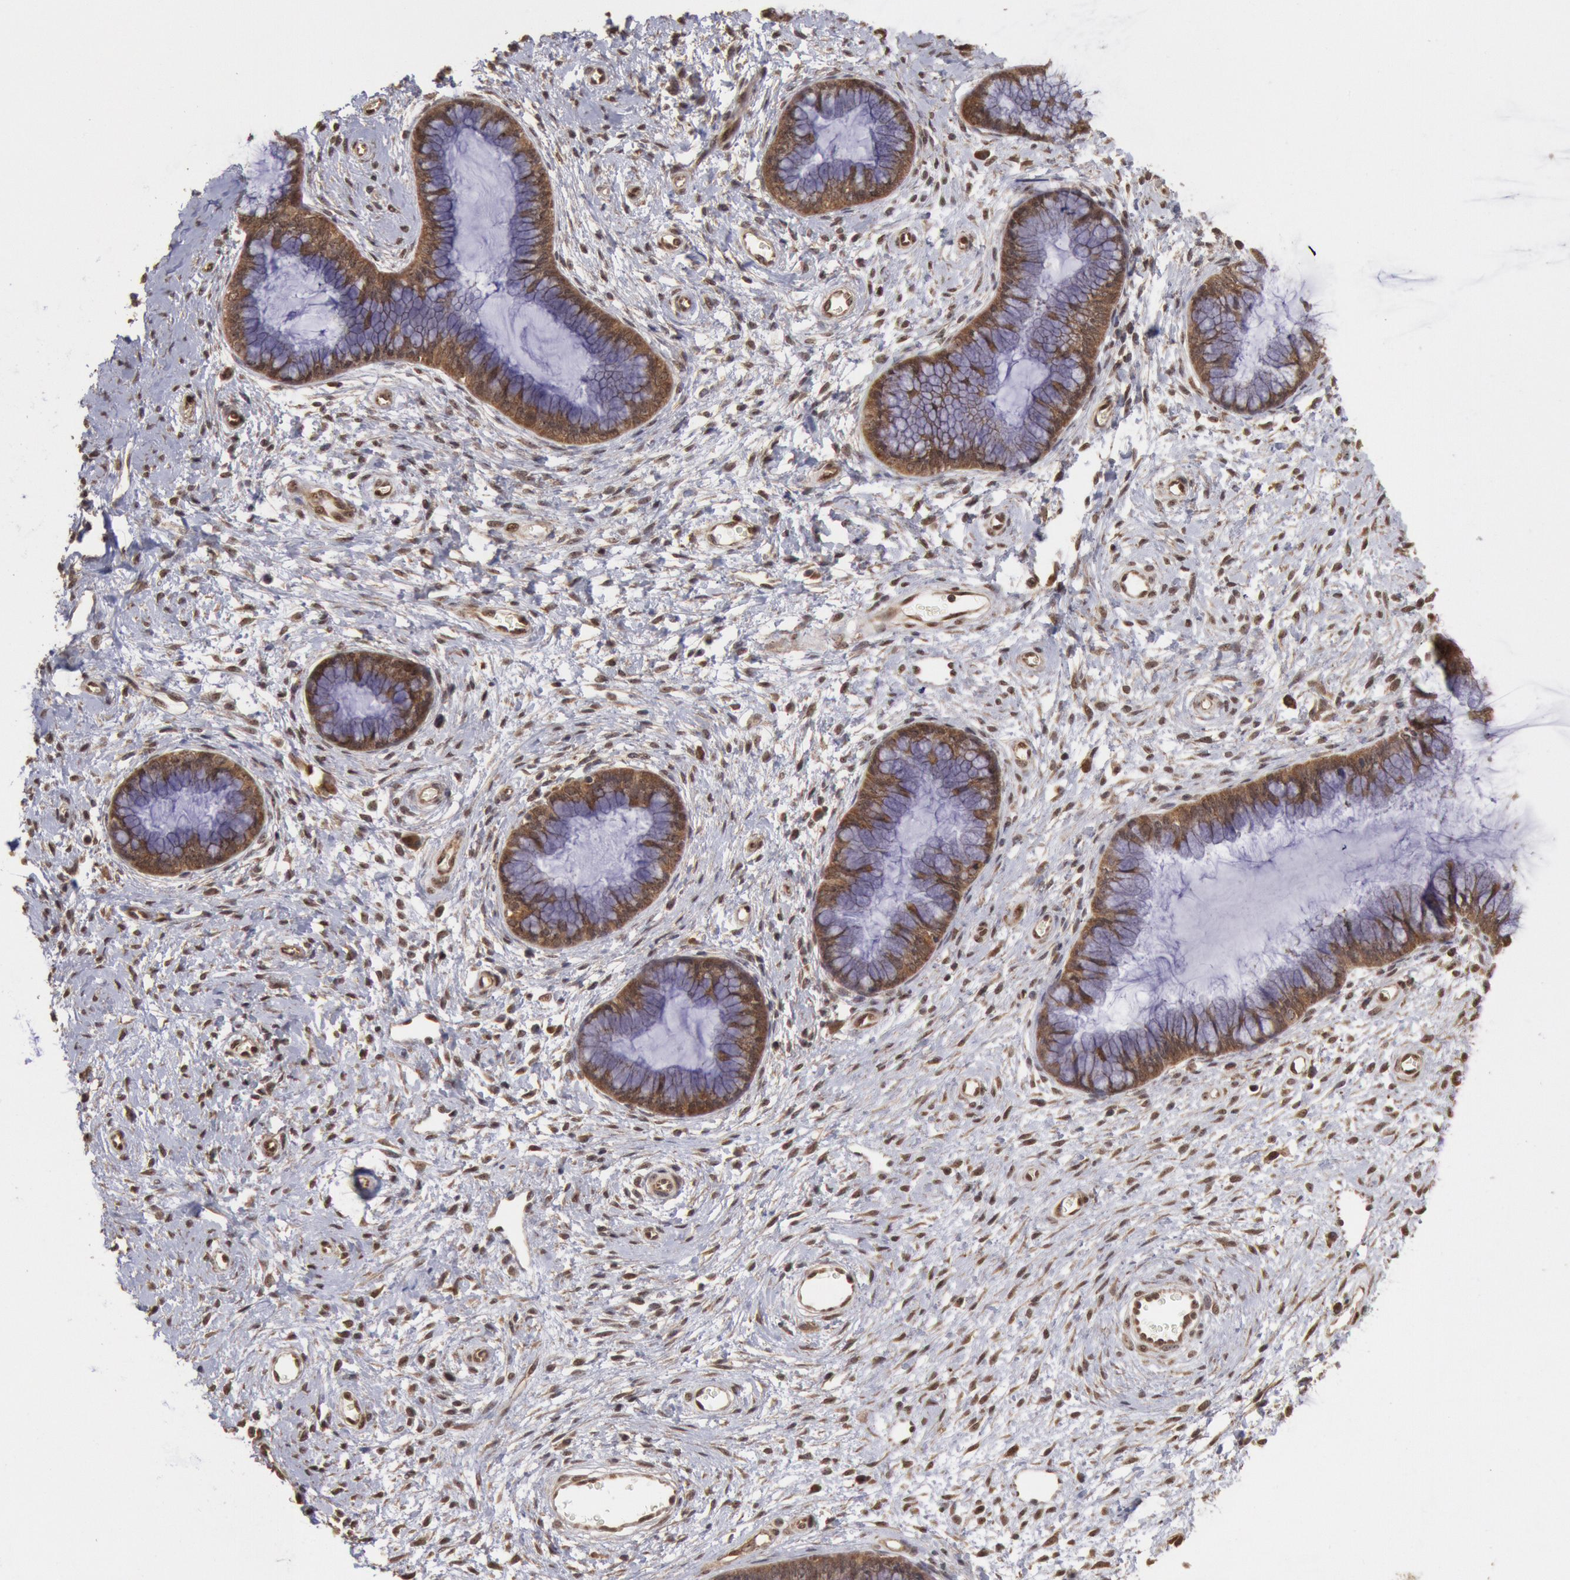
{"staining": {"intensity": "moderate", "quantity": ">75%", "location": "cytoplasmic/membranous"}, "tissue": "cervix", "cell_type": "Glandular cells", "image_type": "normal", "snomed": [{"axis": "morphology", "description": "Normal tissue, NOS"}, {"axis": "topography", "description": "Cervix"}], "caption": "Moderate cytoplasmic/membranous protein staining is appreciated in approximately >75% of glandular cells in cervix.", "gene": "STX17", "patient": {"sex": "female", "age": 27}}